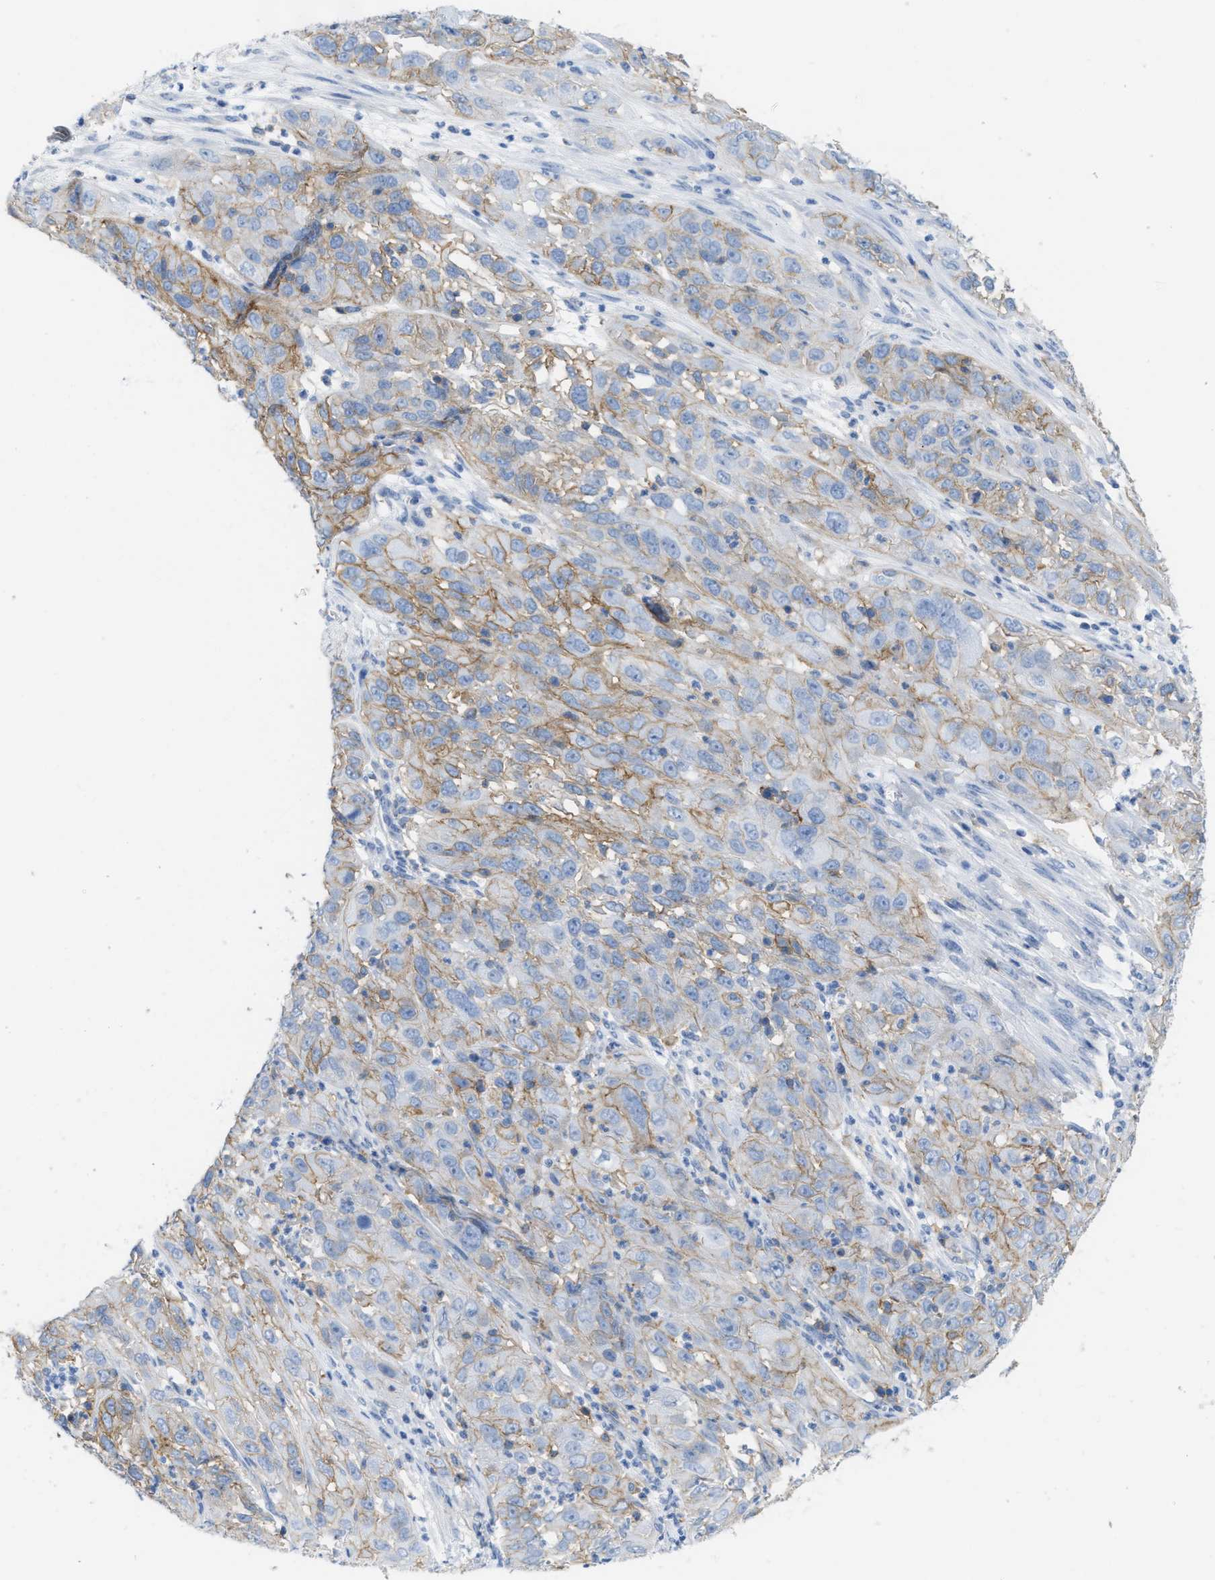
{"staining": {"intensity": "moderate", "quantity": "25%-75%", "location": "cytoplasmic/membranous"}, "tissue": "cervical cancer", "cell_type": "Tumor cells", "image_type": "cancer", "snomed": [{"axis": "morphology", "description": "Squamous cell carcinoma, NOS"}, {"axis": "topography", "description": "Cervix"}], "caption": "Squamous cell carcinoma (cervical) stained for a protein (brown) displays moderate cytoplasmic/membranous positive positivity in about 25%-75% of tumor cells.", "gene": "SLC3A2", "patient": {"sex": "female", "age": 32}}